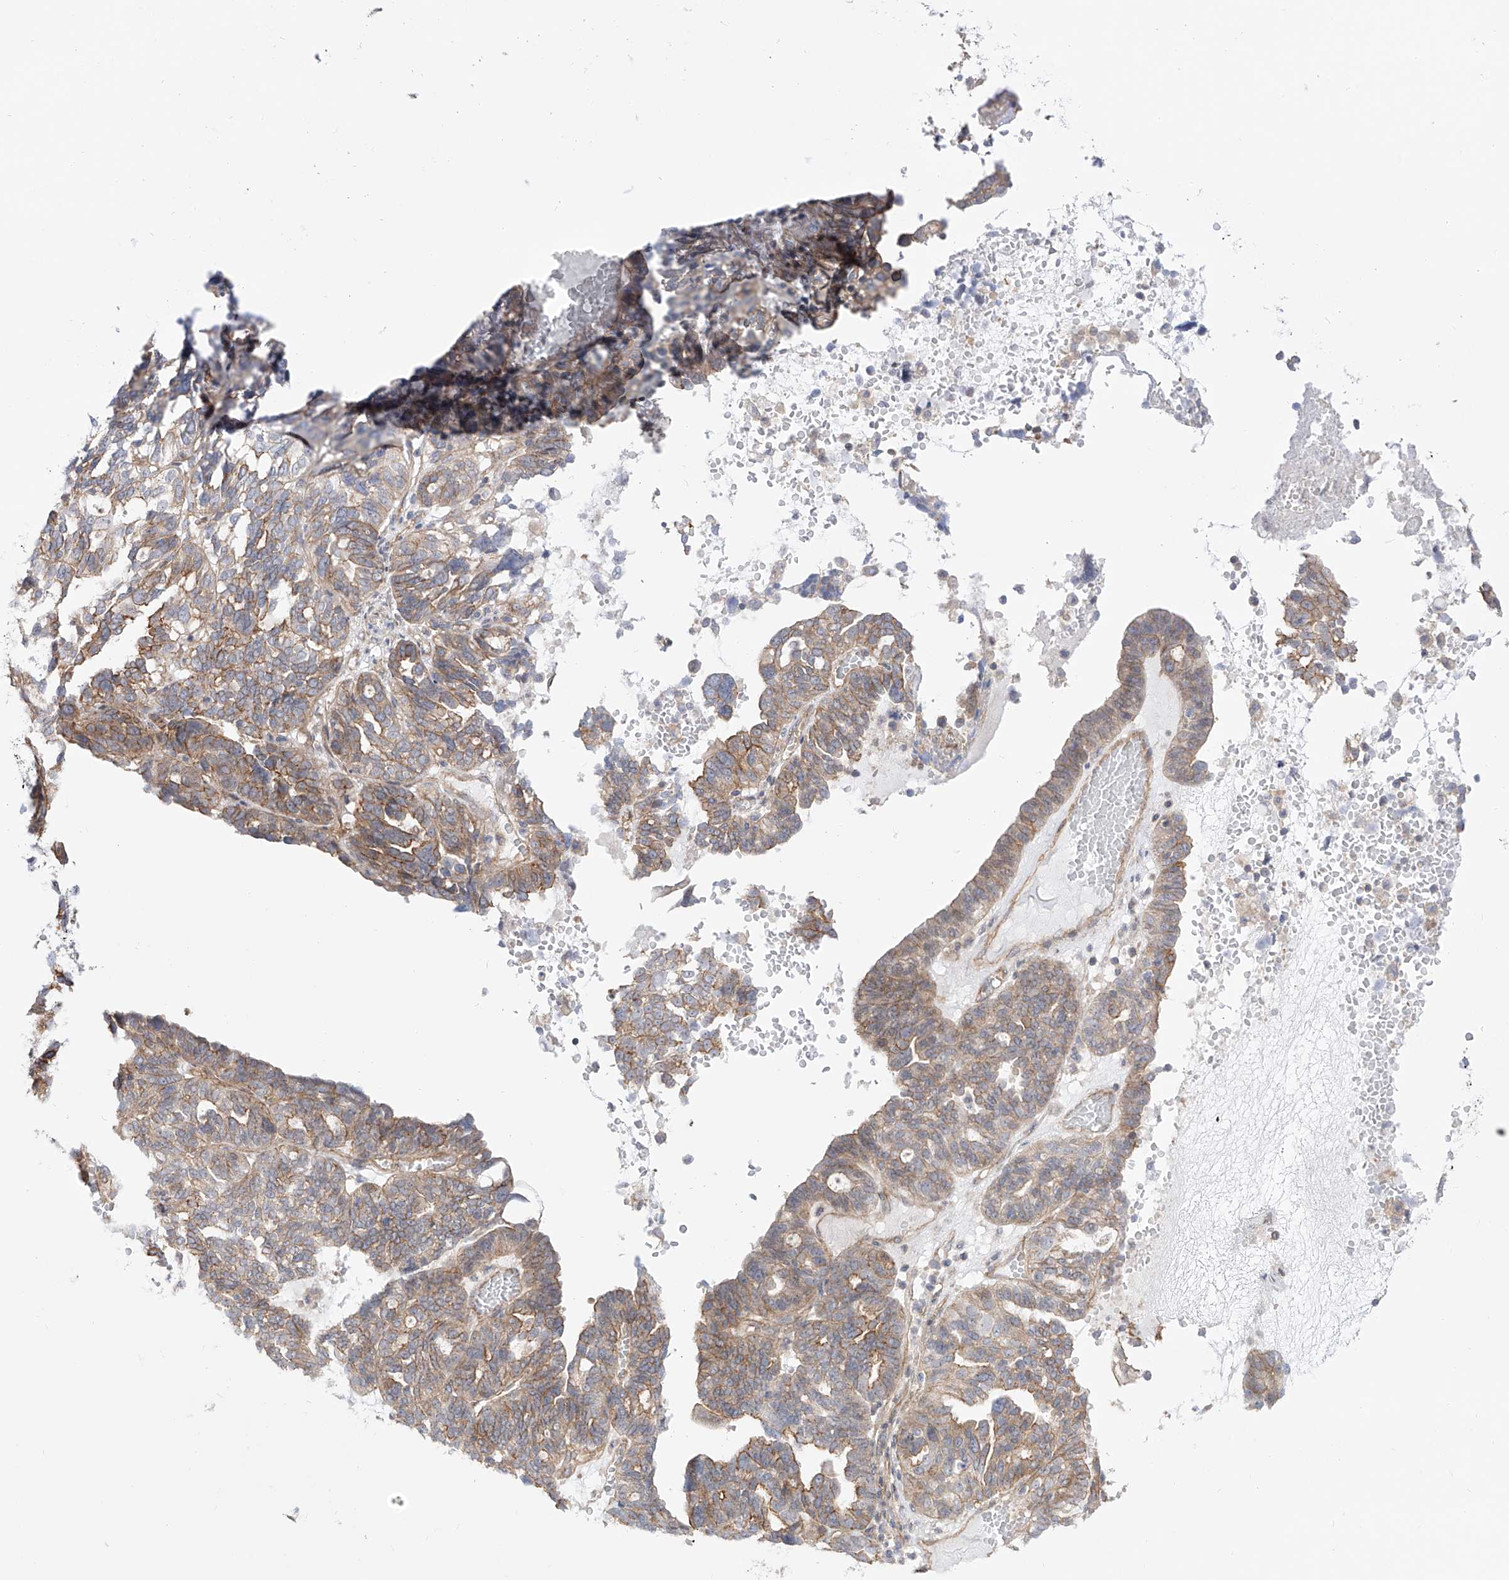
{"staining": {"intensity": "moderate", "quantity": "<25%", "location": "cytoplasmic/membranous"}, "tissue": "ovarian cancer", "cell_type": "Tumor cells", "image_type": "cancer", "snomed": [{"axis": "morphology", "description": "Cystadenocarcinoma, serous, NOS"}, {"axis": "topography", "description": "Ovary"}], "caption": "Ovarian cancer stained for a protein (brown) displays moderate cytoplasmic/membranous positive expression in approximately <25% of tumor cells.", "gene": "ZNF180", "patient": {"sex": "female", "age": 59}}